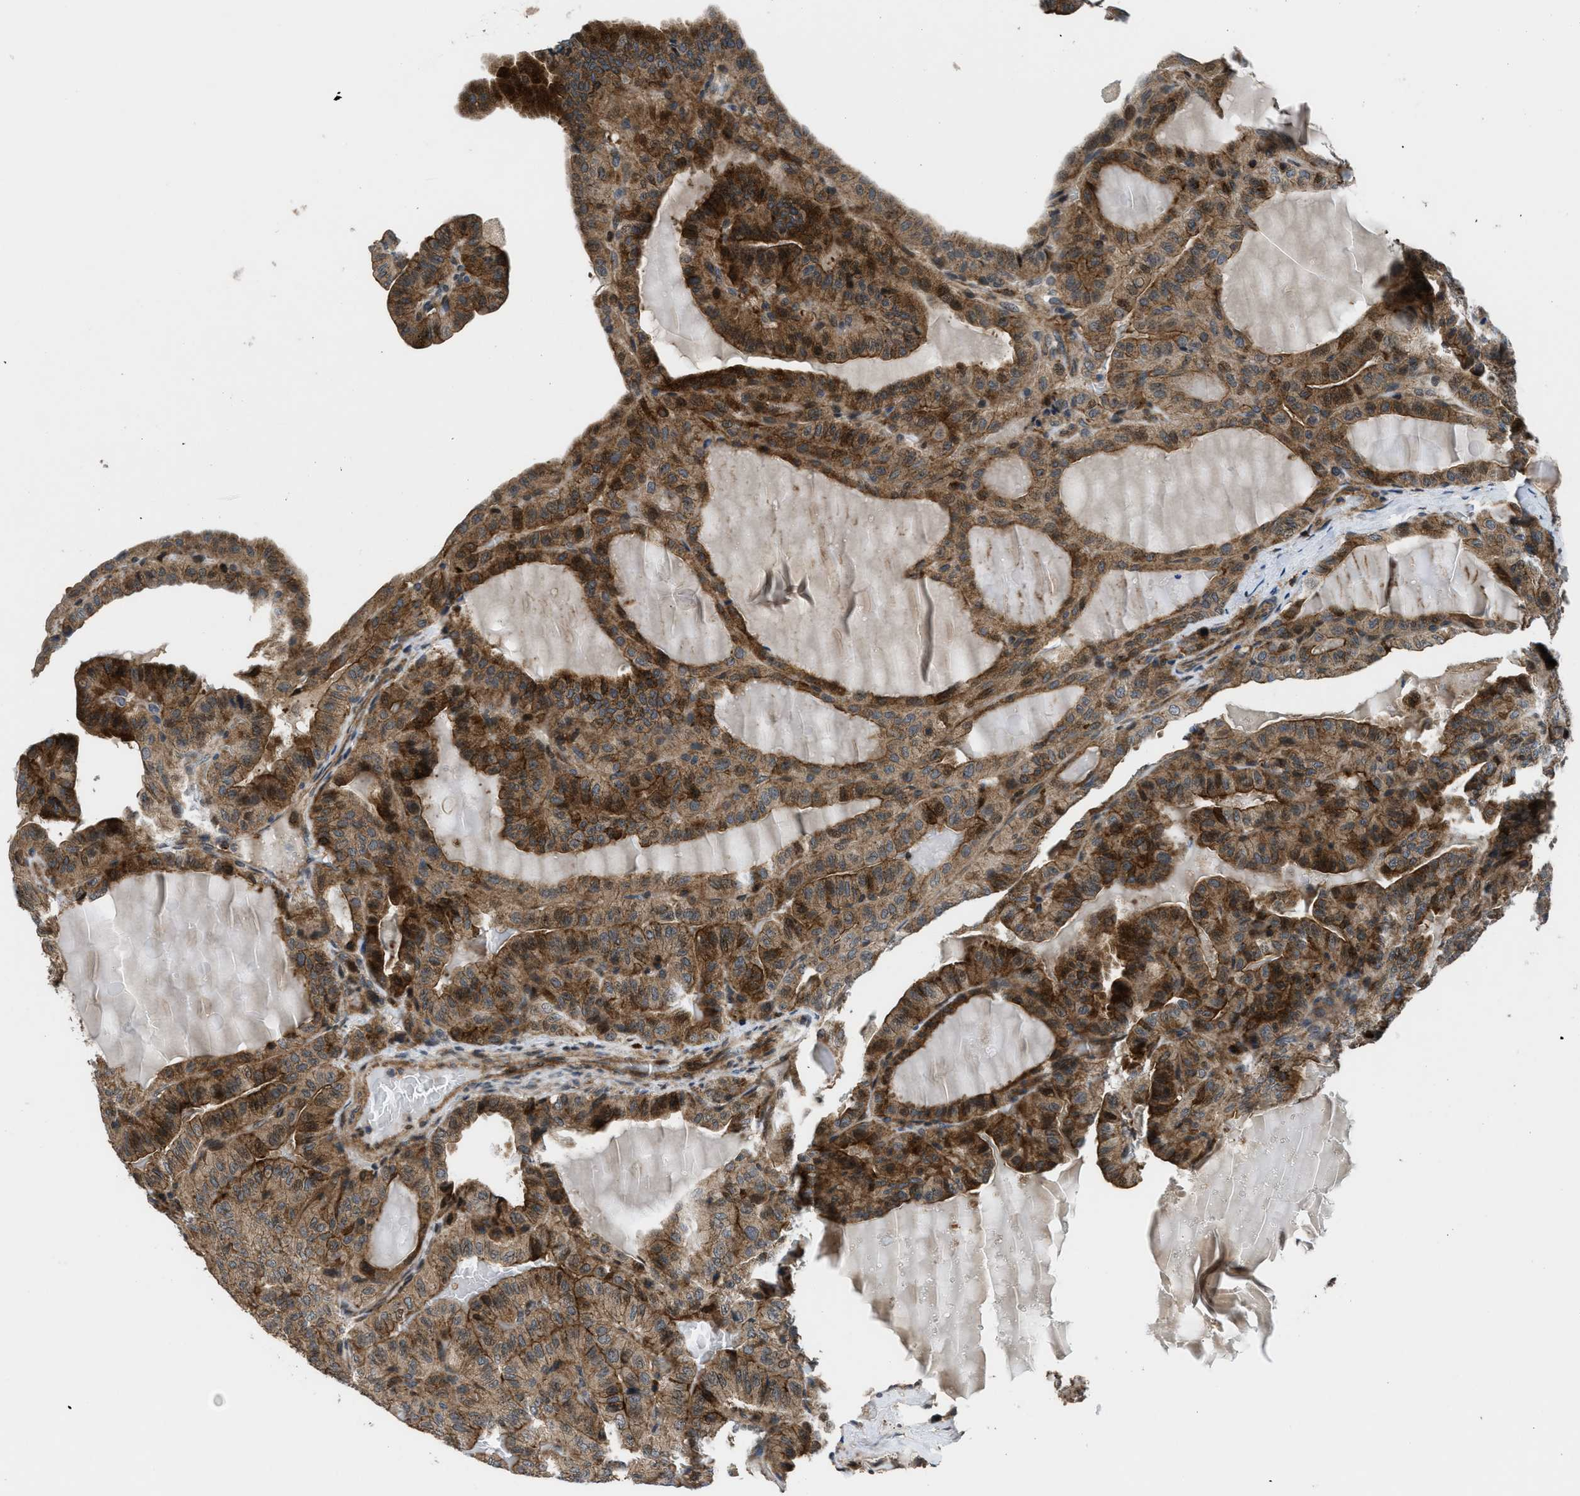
{"staining": {"intensity": "moderate", "quantity": ">75%", "location": "cytoplasmic/membranous,nuclear"}, "tissue": "thyroid cancer", "cell_type": "Tumor cells", "image_type": "cancer", "snomed": [{"axis": "morphology", "description": "Papillary adenocarcinoma, NOS"}, {"axis": "topography", "description": "Thyroid gland"}], "caption": "This is an image of immunohistochemistry (IHC) staining of thyroid cancer, which shows moderate staining in the cytoplasmic/membranous and nuclear of tumor cells.", "gene": "CTBS", "patient": {"sex": "male", "age": 77}}